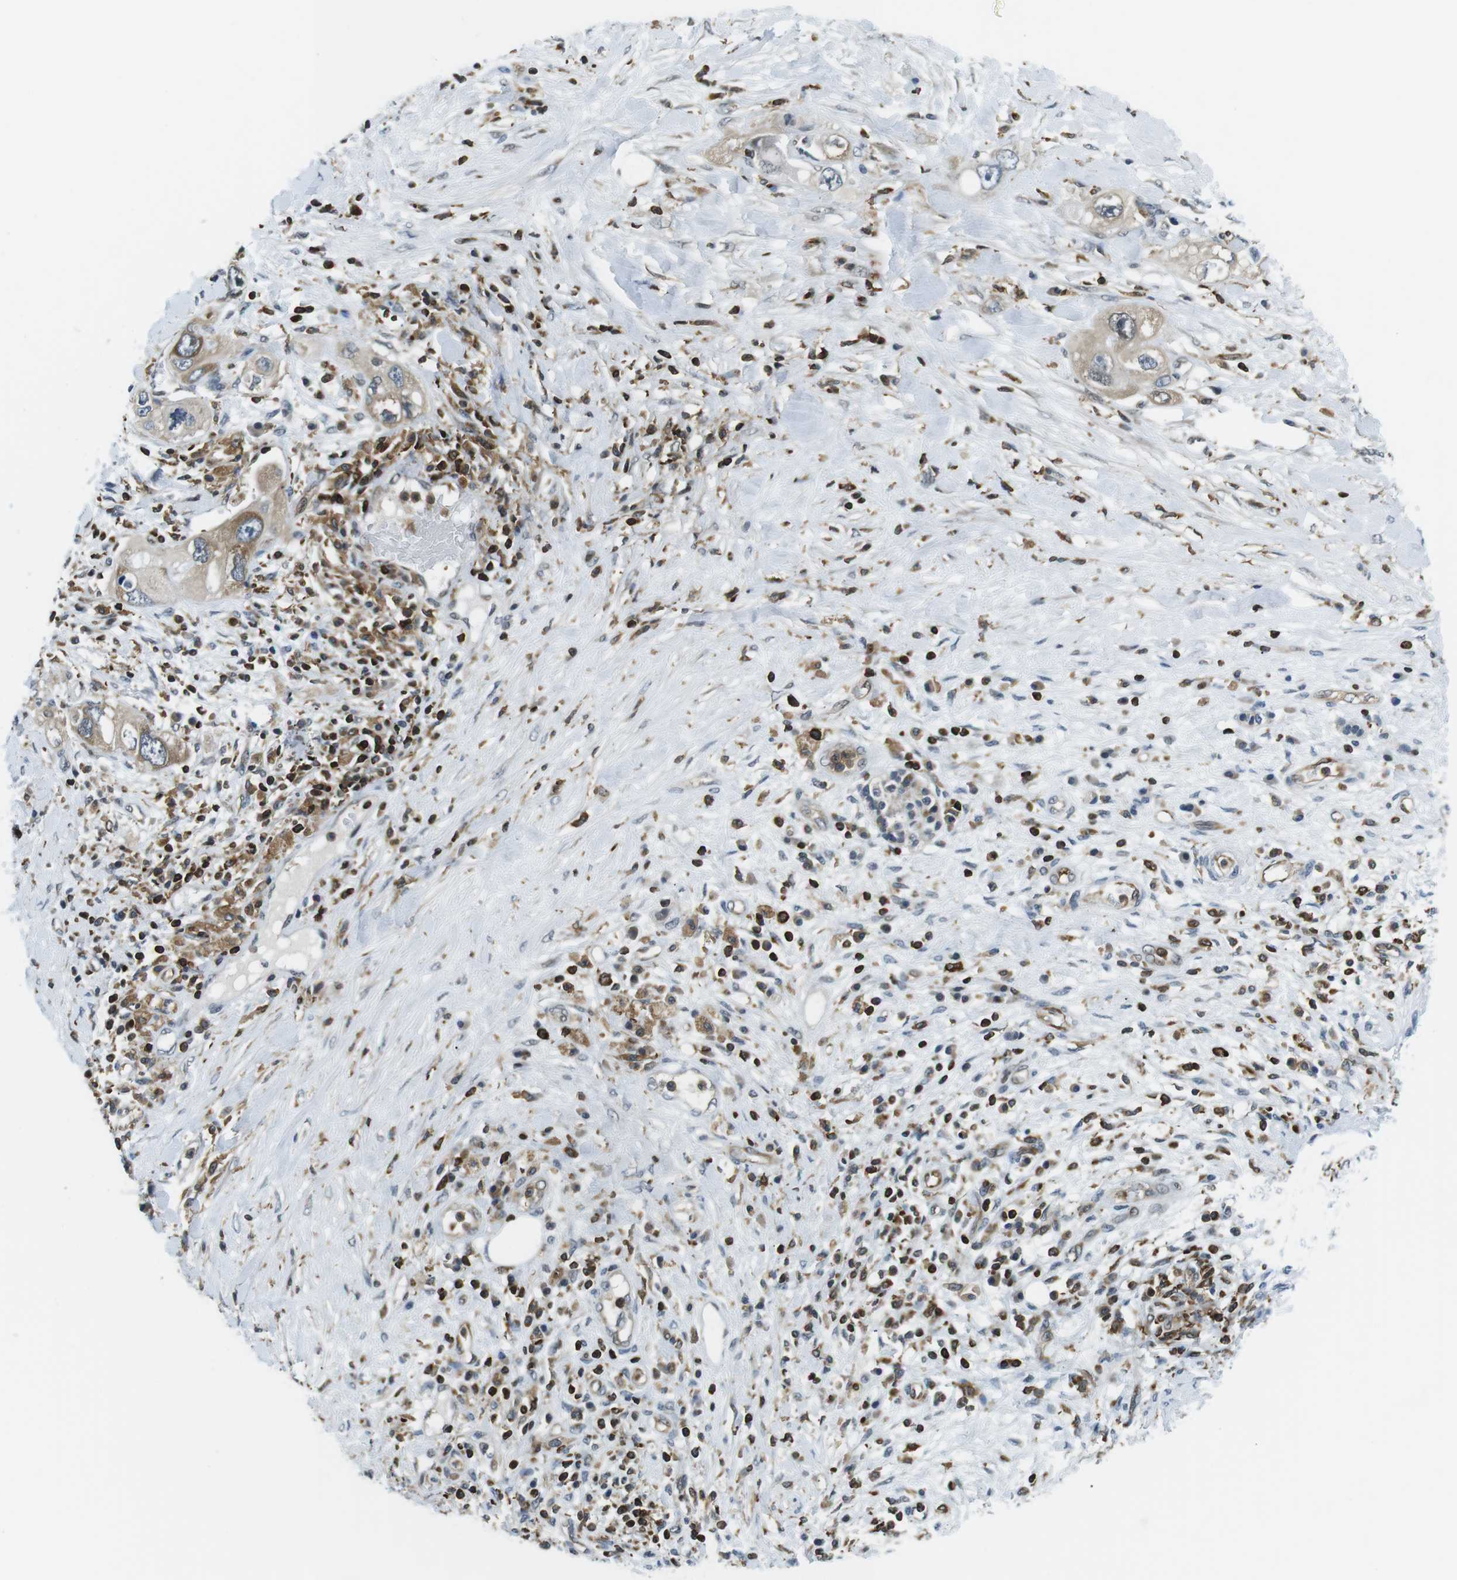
{"staining": {"intensity": "weak", "quantity": "25%-75%", "location": "cytoplasmic/membranous"}, "tissue": "pancreatic cancer", "cell_type": "Tumor cells", "image_type": "cancer", "snomed": [{"axis": "morphology", "description": "Adenocarcinoma, NOS"}, {"axis": "topography", "description": "Pancreas"}], "caption": "Protein expression analysis of human pancreatic cancer (adenocarcinoma) reveals weak cytoplasmic/membranous staining in approximately 25%-75% of tumor cells. The staining was performed using DAB, with brown indicating positive protein expression. Nuclei are stained blue with hematoxylin.", "gene": "STK10", "patient": {"sex": "female", "age": 56}}